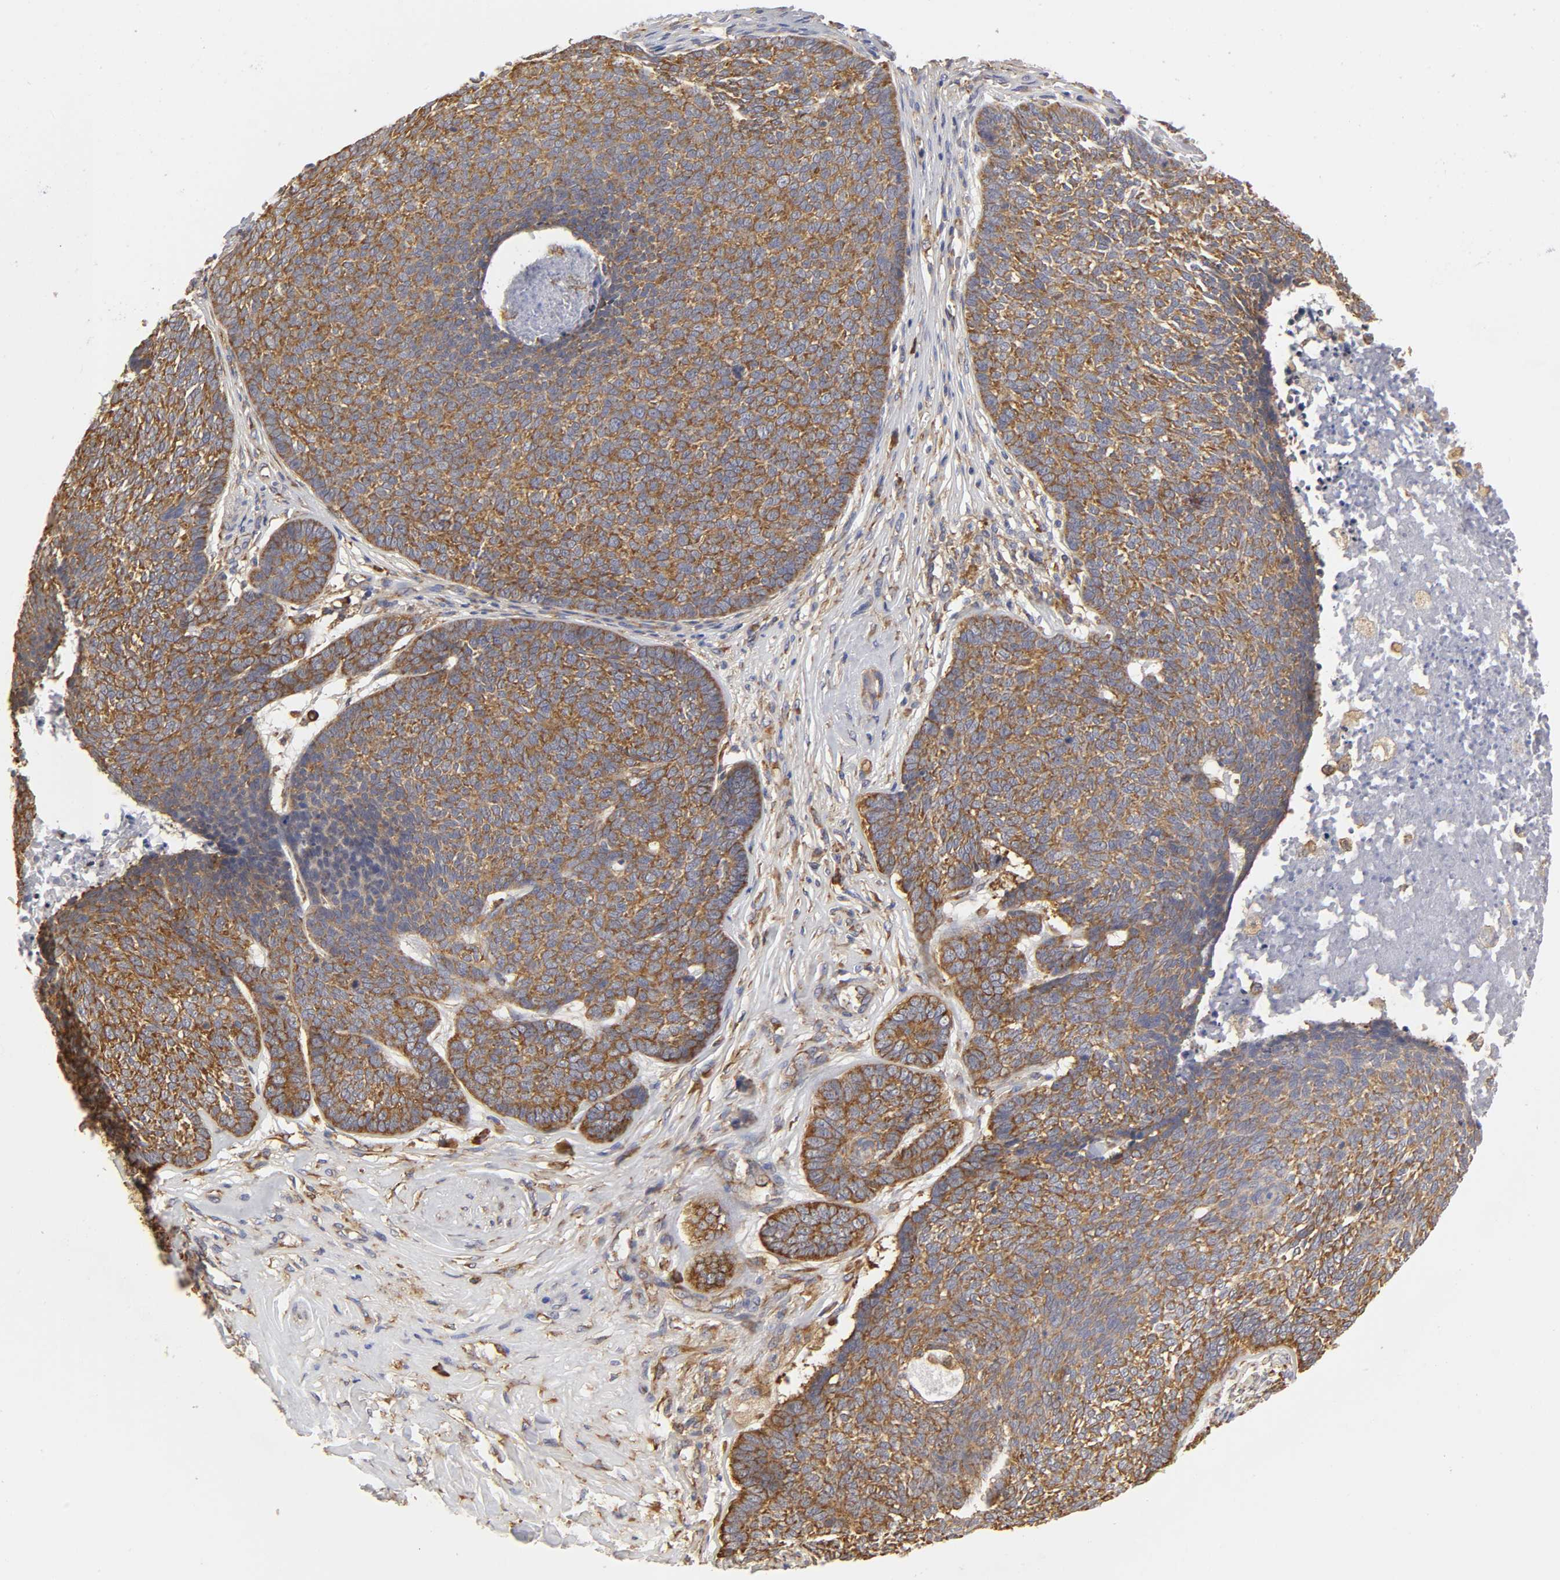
{"staining": {"intensity": "strong", "quantity": ">75%", "location": "cytoplasmic/membranous"}, "tissue": "skin cancer", "cell_type": "Tumor cells", "image_type": "cancer", "snomed": [{"axis": "morphology", "description": "Basal cell carcinoma"}, {"axis": "topography", "description": "Skin"}], "caption": "Skin basal cell carcinoma was stained to show a protein in brown. There is high levels of strong cytoplasmic/membranous positivity in about >75% of tumor cells.", "gene": "RPL14", "patient": {"sex": "male", "age": 84}}